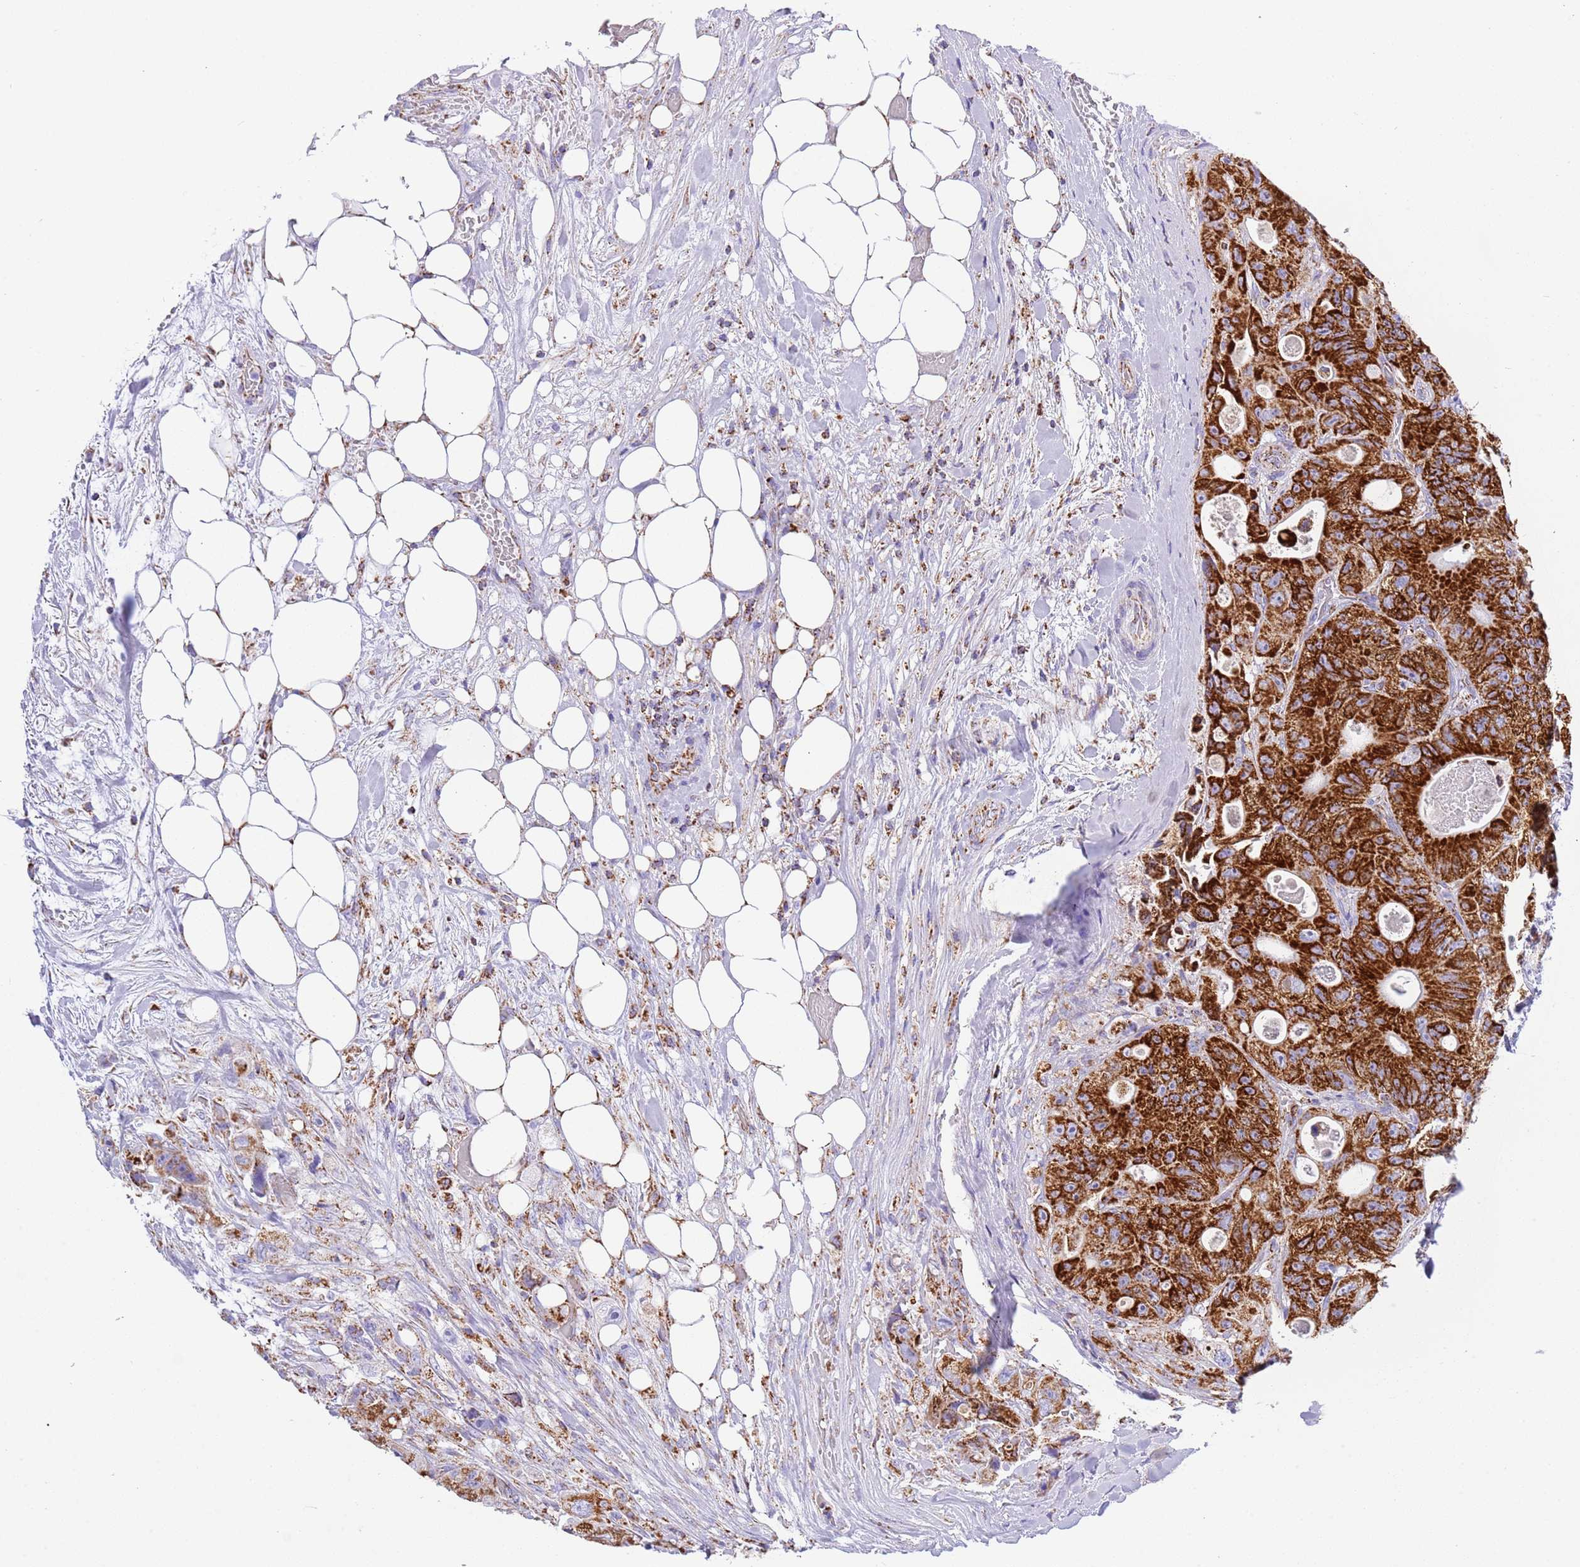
{"staining": {"intensity": "strong", "quantity": ">75%", "location": "cytoplasmic/membranous"}, "tissue": "colorectal cancer", "cell_type": "Tumor cells", "image_type": "cancer", "snomed": [{"axis": "morphology", "description": "Adenocarcinoma, NOS"}, {"axis": "topography", "description": "Colon"}], "caption": "Immunohistochemical staining of human colorectal adenocarcinoma reveals strong cytoplasmic/membranous protein positivity in about >75% of tumor cells. Using DAB (brown) and hematoxylin (blue) stains, captured at high magnification using brightfield microscopy.", "gene": "SUCLG2", "patient": {"sex": "female", "age": 46}}